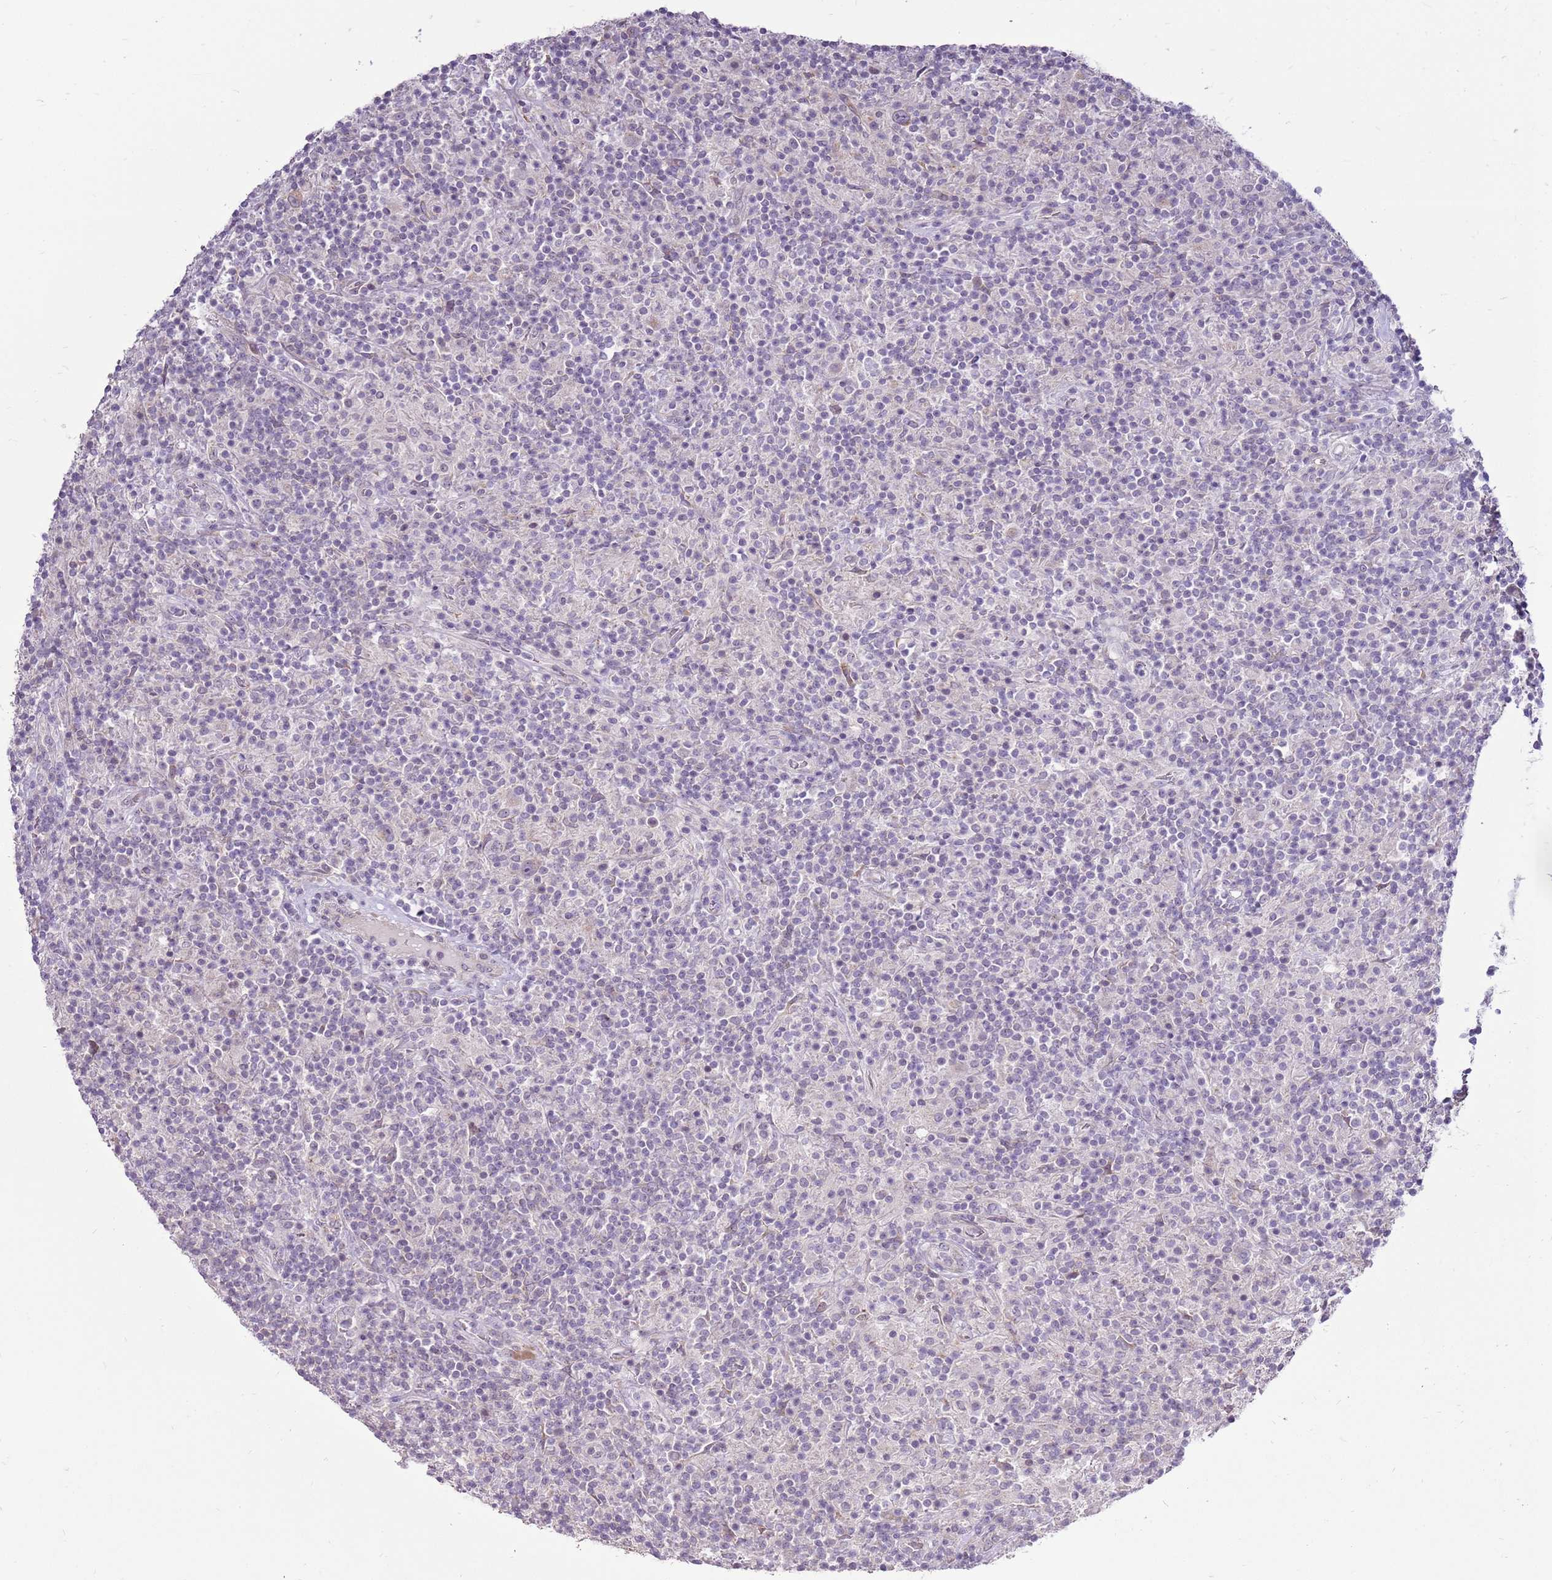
{"staining": {"intensity": "negative", "quantity": "none", "location": "none"}, "tissue": "lymphoma", "cell_type": "Tumor cells", "image_type": "cancer", "snomed": [{"axis": "morphology", "description": "Hodgkin's disease, NOS"}, {"axis": "topography", "description": "Lymph node"}], "caption": "Immunohistochemistry histopathology image of human Hodgkin's disease stained for a protein (brown), which shows no positivity in tumor cells.", "gene": "UGGT2", "patient": {"sex": "male", "age": 70}}